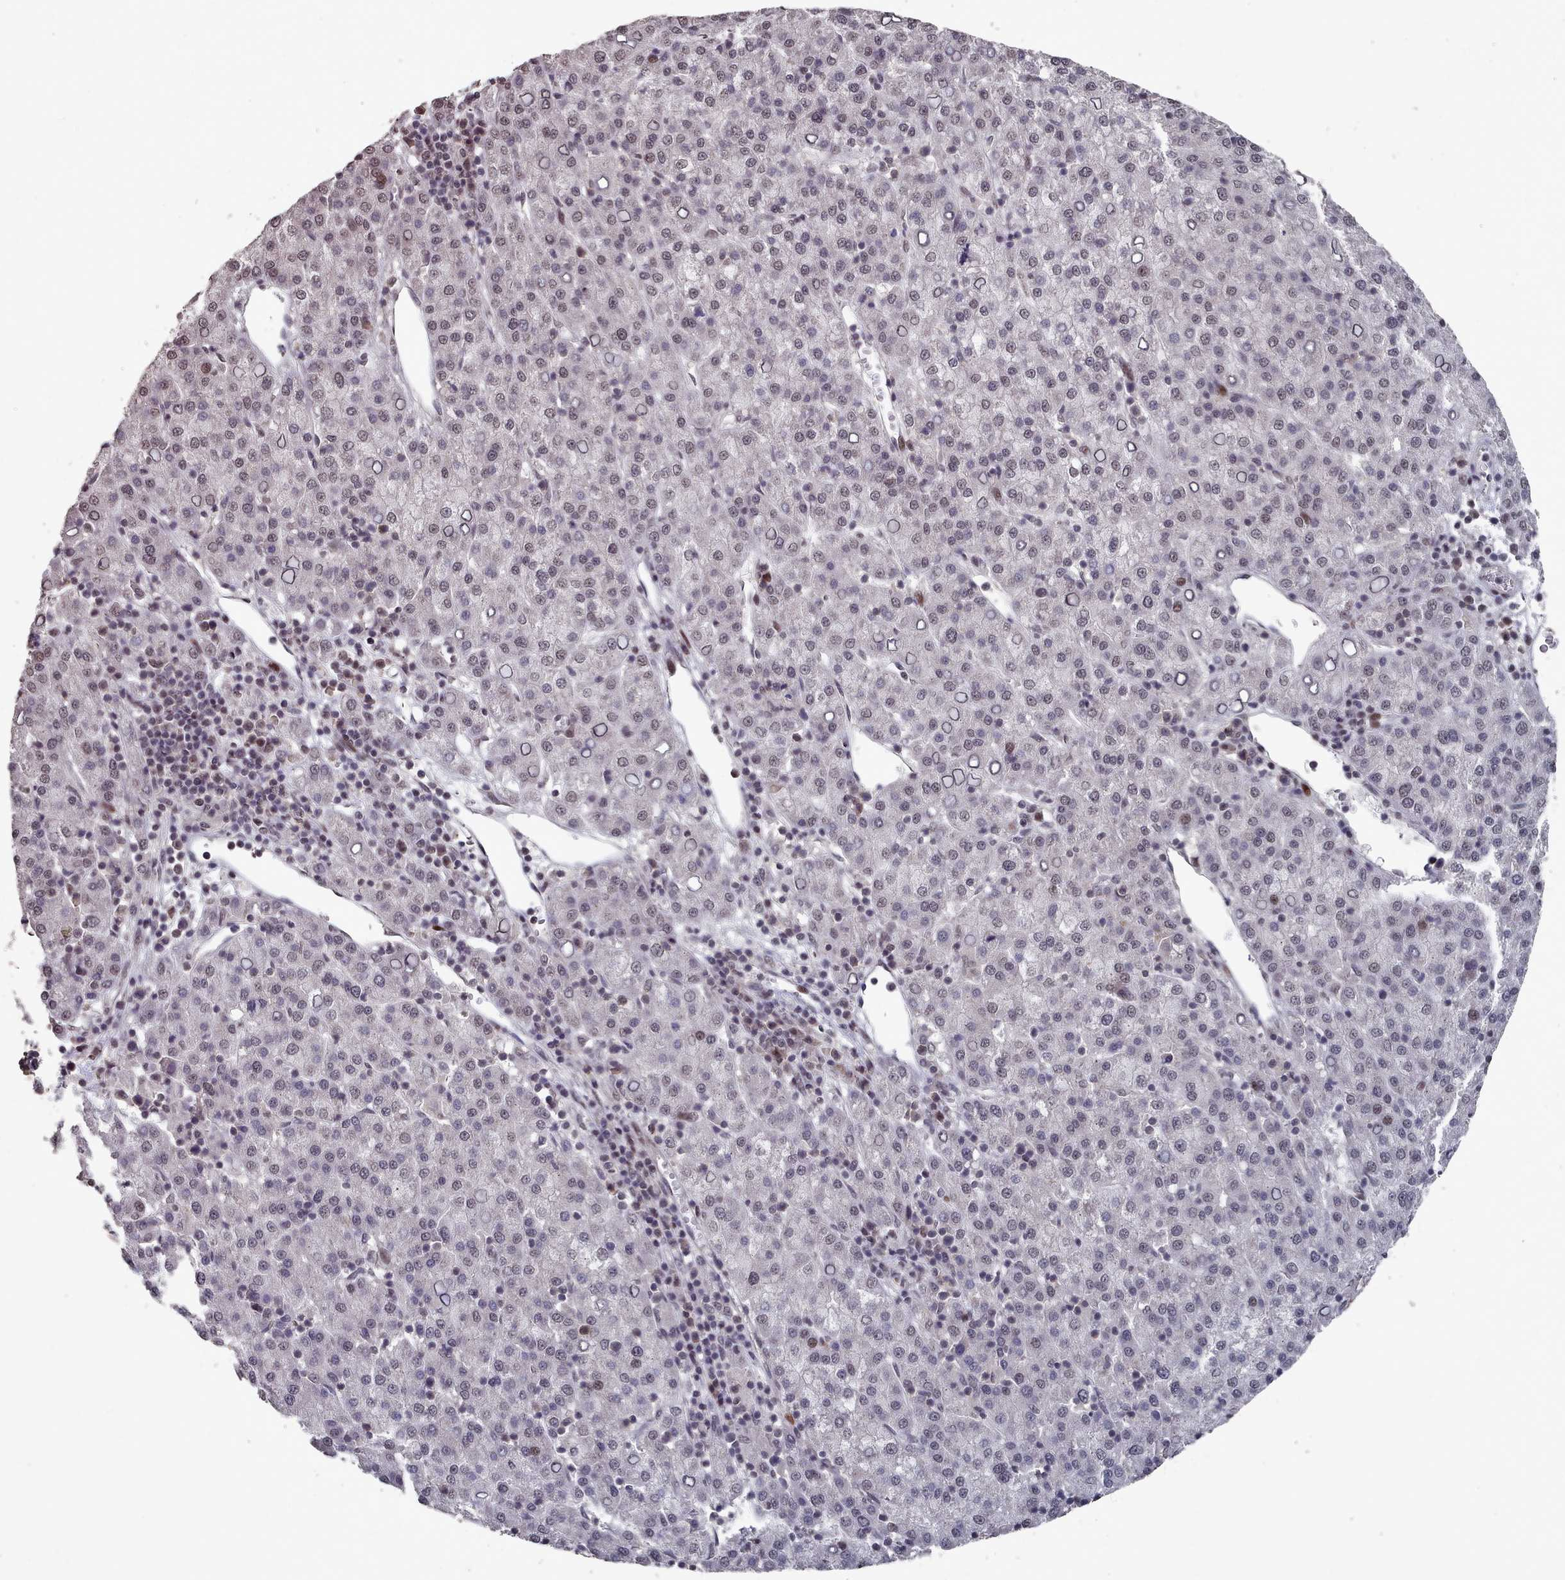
{"staining": {"intensity": "weak", "quantity": "25%-75%", "location": "nuclear"}, "tissue": "liver cancer", "cell_type": "Tumor cells", "image_type": "cancer", "snomed": [{"axis": "morphology", "description": "Carcinoma, Hepatocellular, NOS"}, {"axis": "topography", "description": "Liver"}], "caption": "Immunohistochemistry photomicrograph of neoplastic tissue: hepatocellular carcinoma (liver) stained using immunohistochemistry demonstrates low levels of weak protein expression localized specifically in the nuclear of tumor cells, appearing as a nuclear brown color.", "gene": "PNRC2", "patient": {"sex": "female", "age": 58}}